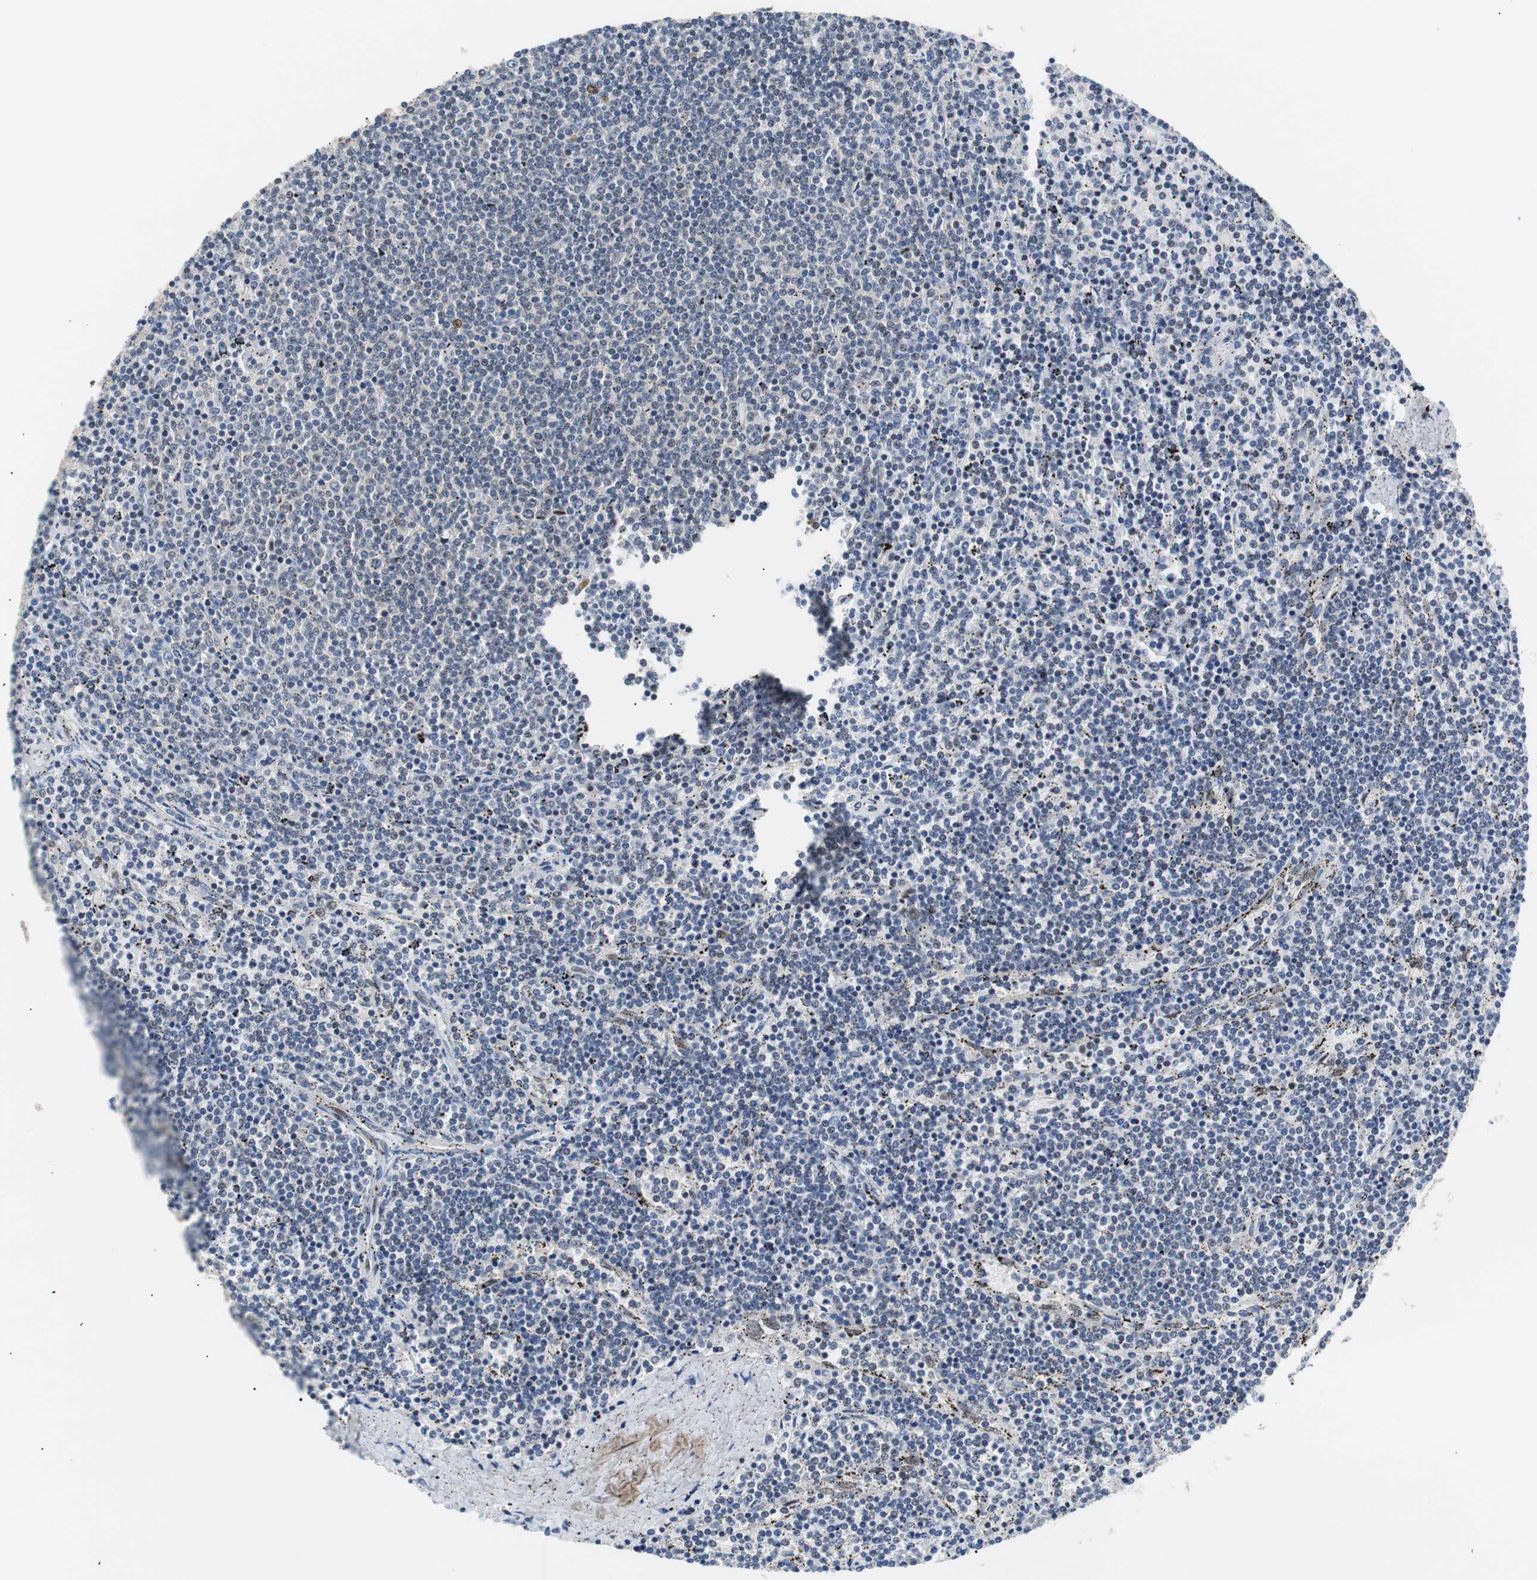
{"staining": {"intensity": "weak", "quantity": "<25%", "location": "nuclear"}, "tissue": "lymphoma", "cell_type": "Tumor cells", "image_type": "cancer", "snomed": [{"axis": "morphology", "description": "Malignant lymphoma, non-Hodgkin's type, Low grade"}, {"axis": "topography", "description": "Spleen"}], "caption": "Lymphoma was stained to show a protein in brown. There is no significant expression in tumor cells. (DAB (3,3'-diaminobenzidine) immunohistochemistry visualized using brightfield microscopy, high magnification).", "gene": "MAP2K4", "patient": {"sex": "female", "age": 50}}